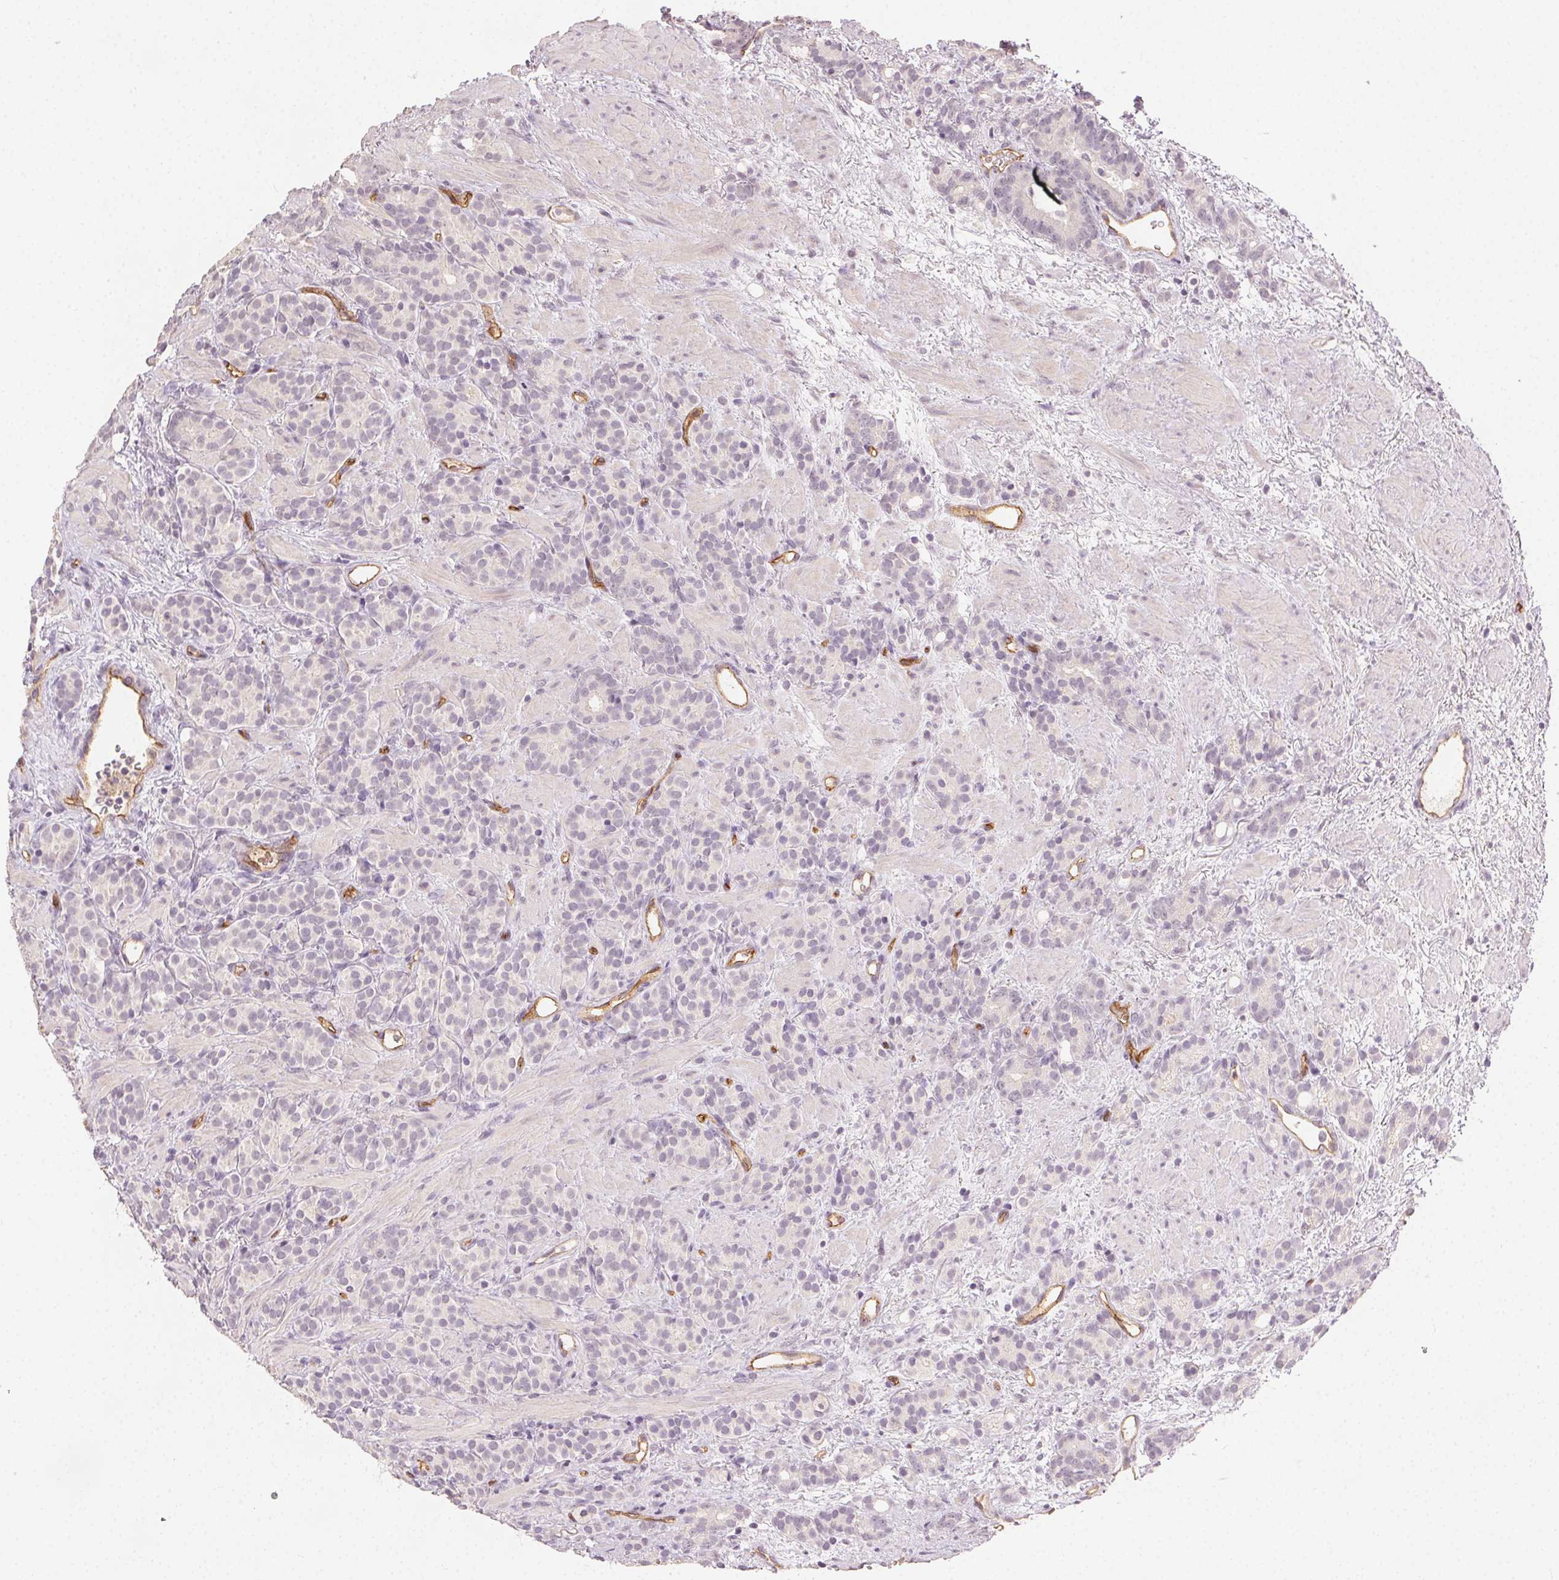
{"staining": {"intensity": "negative", "quantity": "none", "location": "none"}, "tissue": "prostate cancer", "cell_type": "Tumor cells", "image_type": "cancer", "snomed": [{"axis": "morphology", "description": "Adenocarcinoma, High grade"}, {"axis": "topography", "description": "Prostate"}], "caption": "High magnification brightfield microscopy of prostate cancer stained with DAB (3,3'-diaminobenzidine) (brown) and counterstained with hematoxylin (blue): tumor cells show no significant positivity.", "gene": "PODXL", "patient": {"sex": "male", "age": 84}}